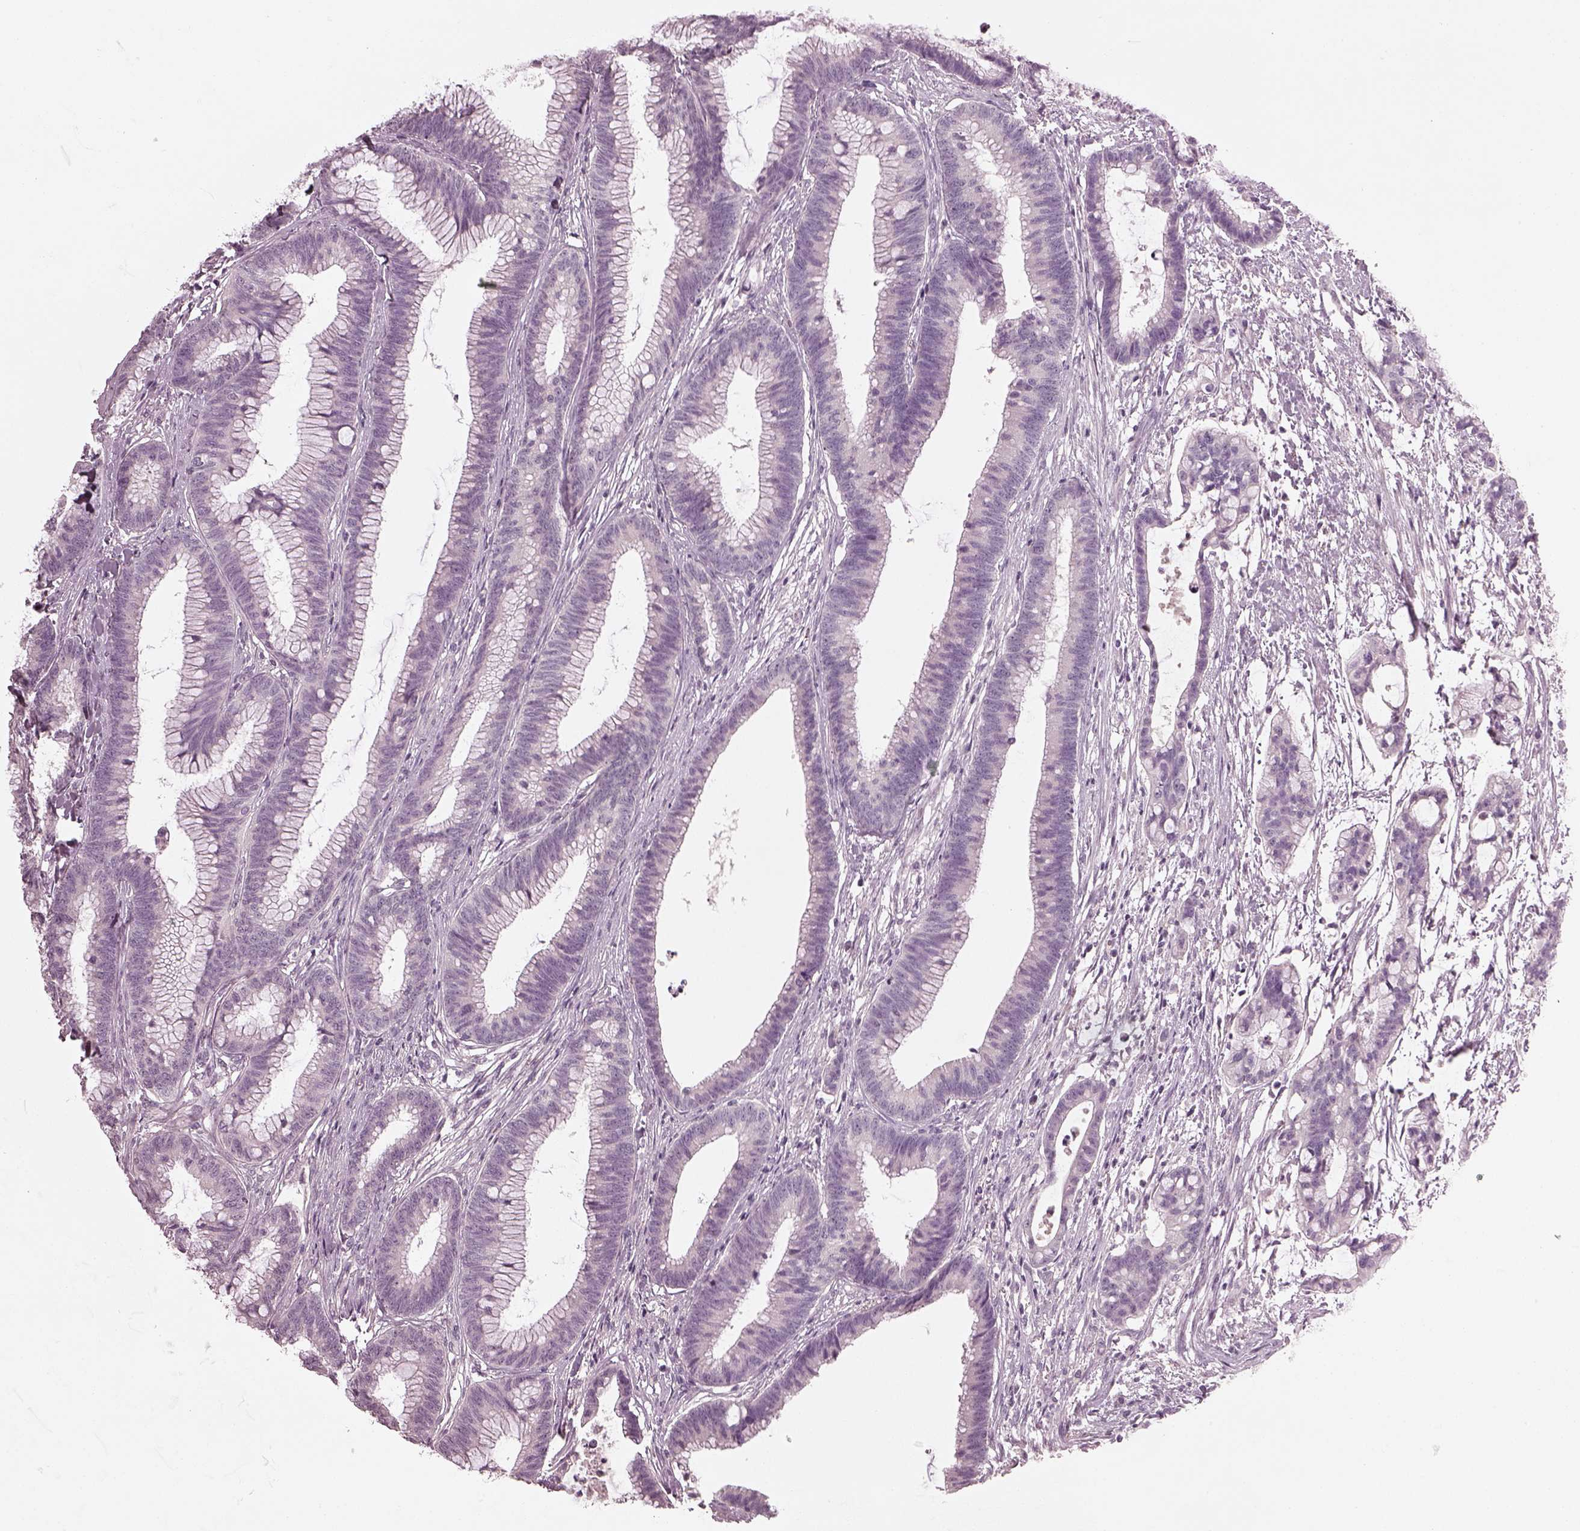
{"staining": {"intensity": "negative", "quantity": "none", "location": "none"}, "tissue": "colorectal cancer", "cell_type": "Tumor cells", "image_type": "cancer", "snomed": [{"axis": "morphology", "description": "Adenocarcinoma, NOS"}, {"axis": "topography", "description": "Colon"}], "caption": "Immunohistochemistry (IHC) photomicrograph of colorectal adenocarcinoma stained for a protein (brown), which displays no positivity in tumor cells.", "gene": "SPATA6L", "patient": {"sex": "female", "age": 78}}